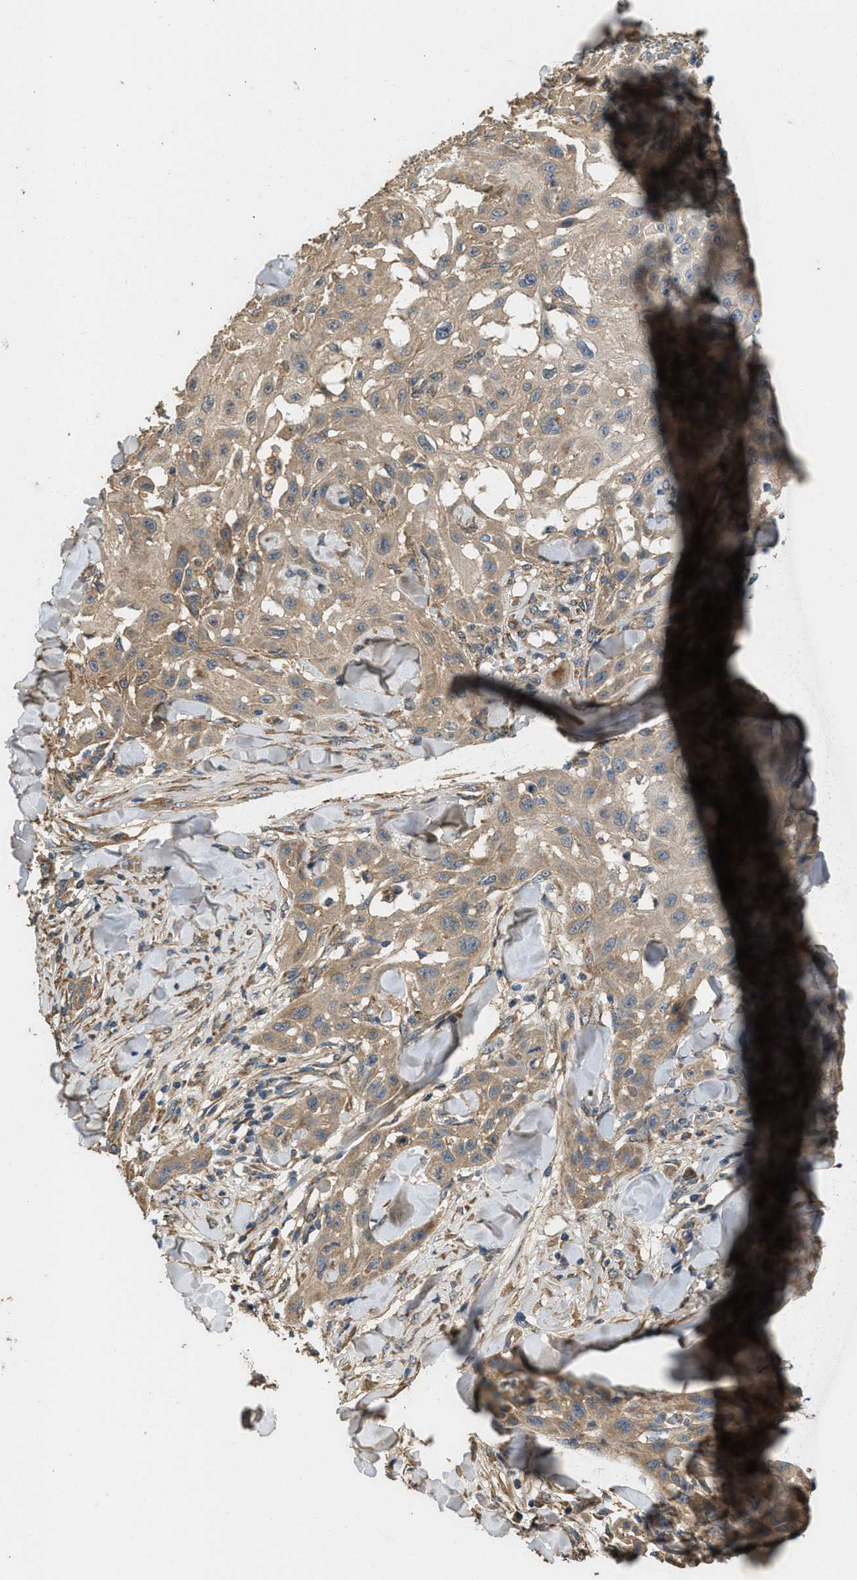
{"staining": {"intensity": "moderate", "quantity": ">75%", "location": "cytoplasmic/membranous"}, "tissue": "skin cancer", "cell_type": "Tumor cells", "image_type": "cancer", "snomed": [{"axis": "morphology", "description": "Squamous cell carcinoma, NOS"}, {"axis": "topography", "description": "Skin"}], "caption": "Immunohistochemical staining of human skin cancer (squamous cell carcinoma) demonstrates medium levels of moderate cytoplasmic/membranous positivity in approximately >75% of tumor cells. Ihc stains the protein in brown and the nuclei are stained blue.", "gene": "THBS2", "patient": {"sex": "male", "age": 24}}